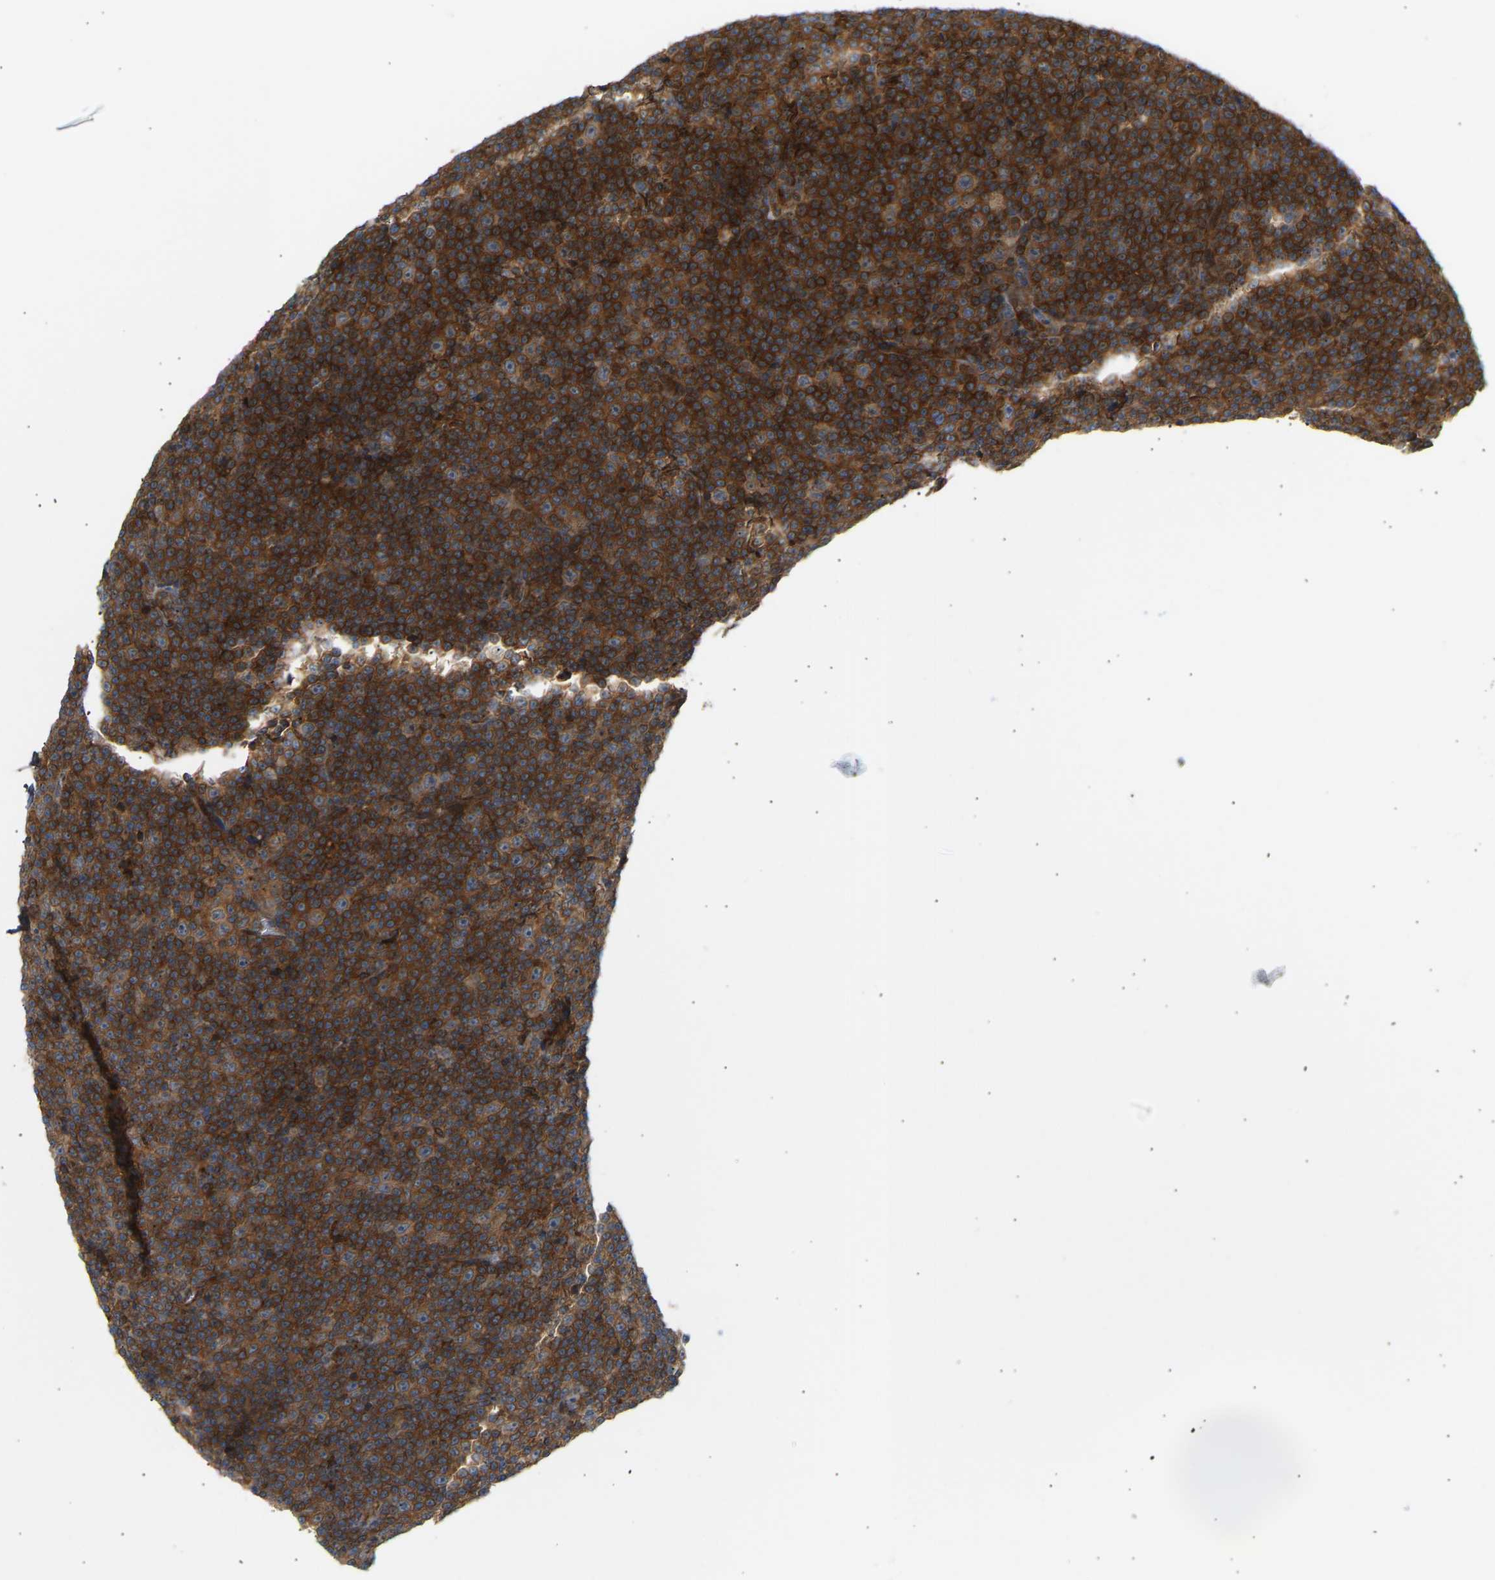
{"staining": {"intensity": "strong", "quantity": ">75%", "location": "cytoplasmic/membranous"}, "tissue": "lymphoma", "cell_type": "Tumor cells", "image_type": "cancer", "snomed": [{"axis": "morphology", "description": "Malignant lymphoma, non-Hodgkin's type, Low grade"}, {"axis": "topography", "description": "Lymph node"}], "caption": "An IHC image of tumor tissue is shown. Protein staining in brown highlights strong cytoplasmic/membranous positivity in lymphoma within tumor cells.", "gene": "PLCG2", "patient": {"sex": "female", "age": 67}}